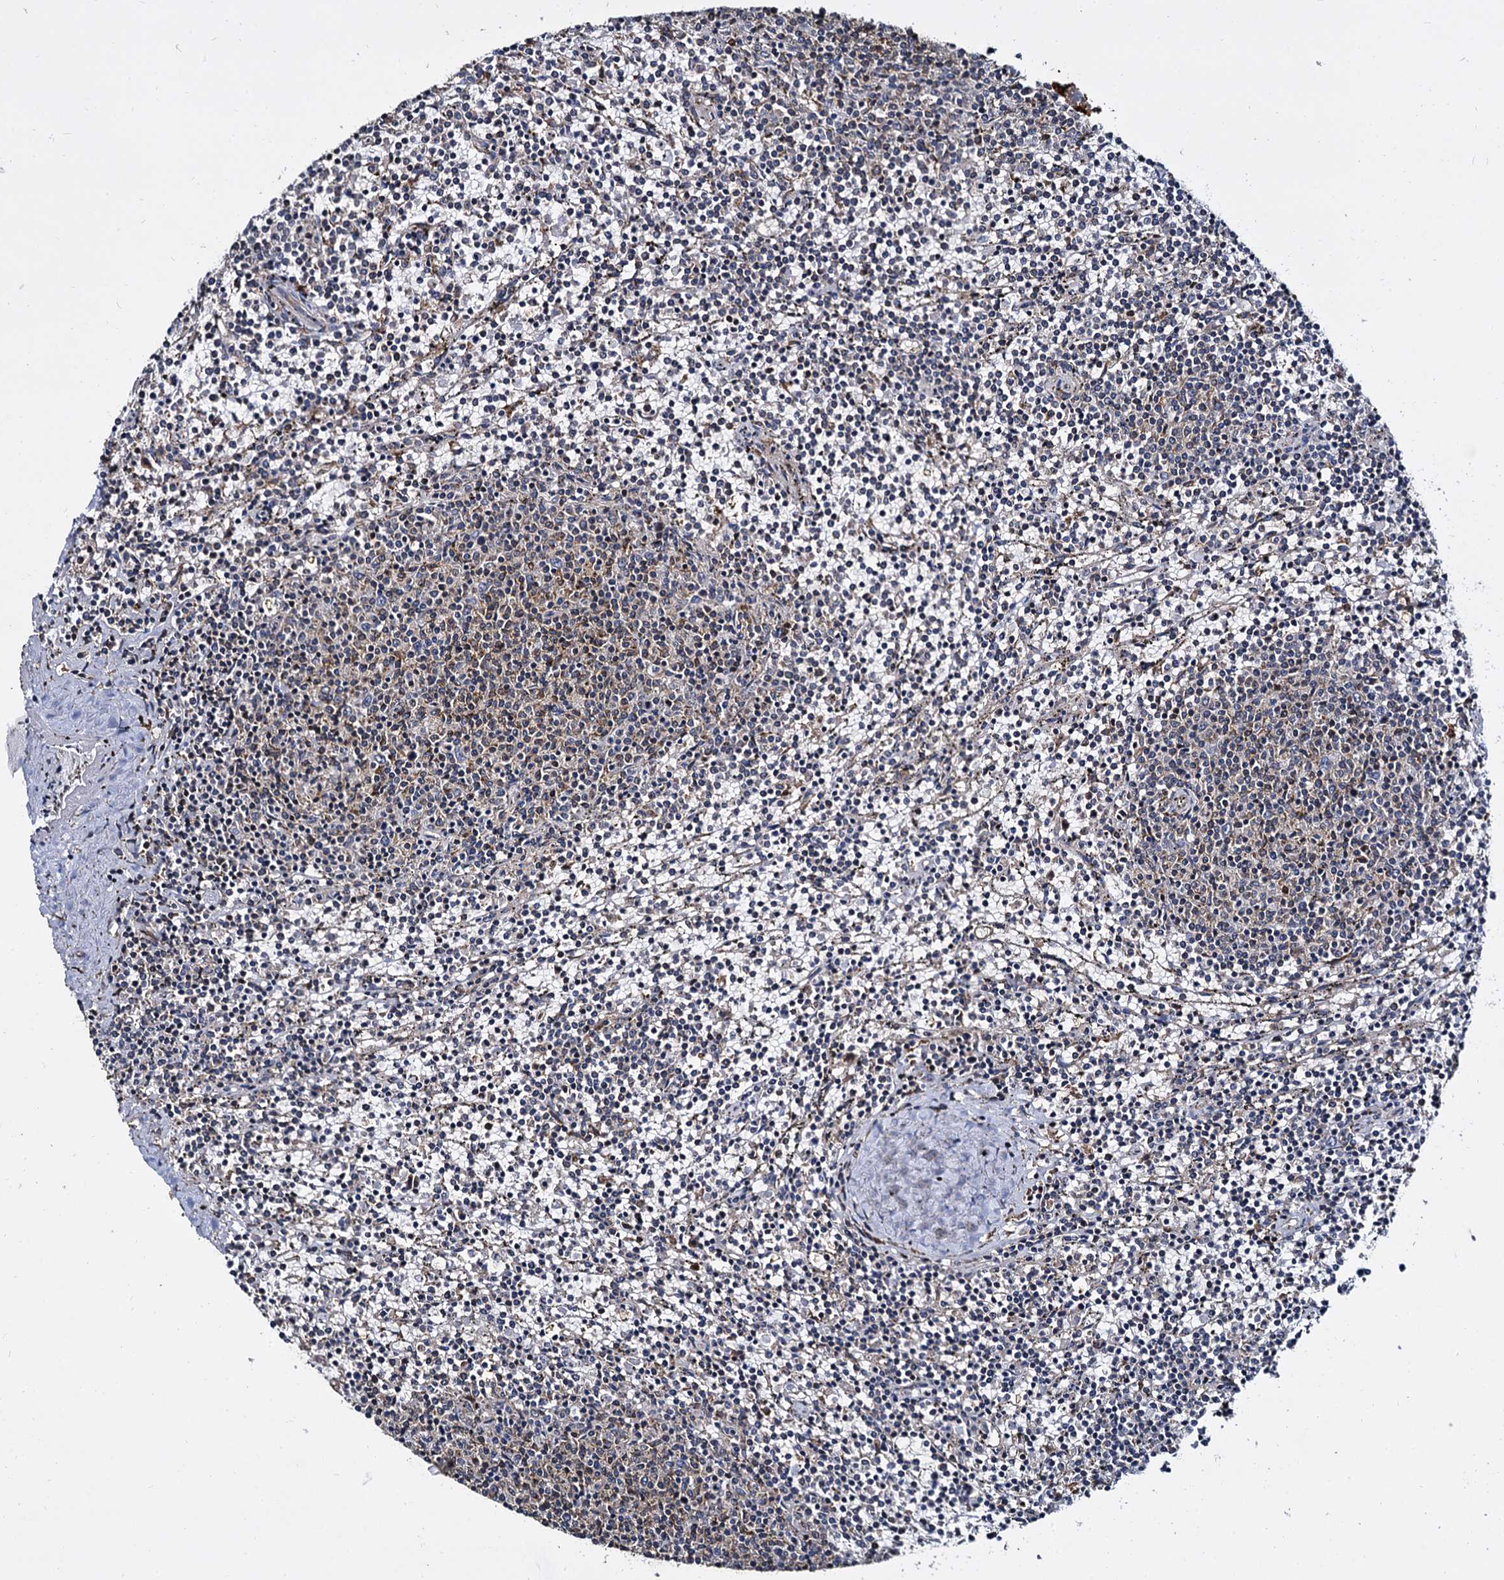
{"staining": {"intensity": "negative", "quantity": "none", "location": "none"}, "tissue": "lymphoma", "cell_type": "Tumor cells", "image_type": "cancer", "snomed": [{"axis": "morphology", "description": "Malignant lymphoma, non-Hodgkin's type, Low grade"}, {"axis": "topography", "description": "Spleen"}], "caption": "High power microscopy histopathology image of an IHC photomicrograph of low-grade malignant lymphoma, non-Hodgkin's type, revealing no significant staining in tumor cells.", "gene": "ANKRD13A", "patient": {"sex": "female", "age": 50}}